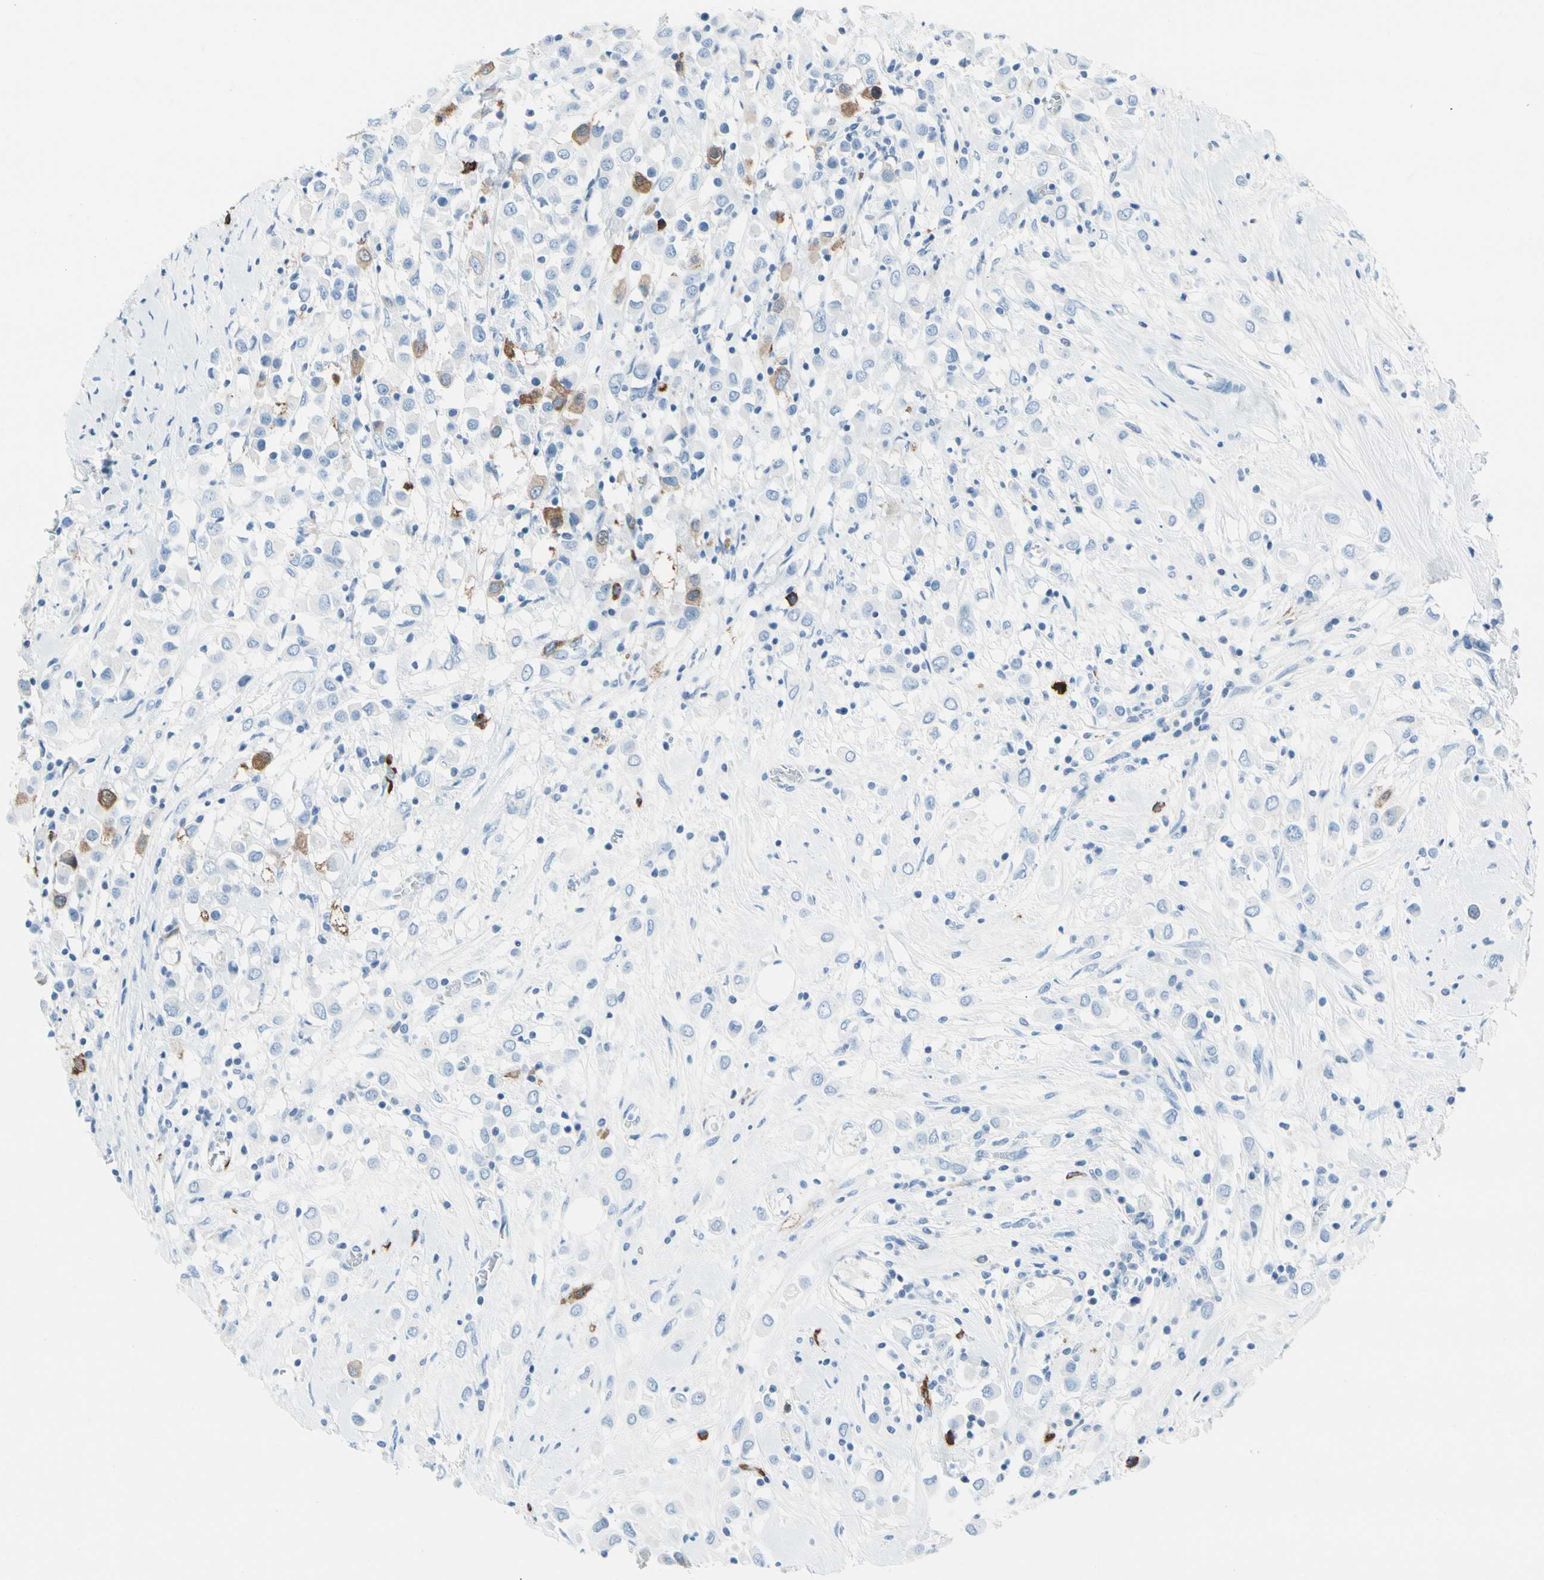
{"staining": {"intensity": "moderate", "quantity": "<25%", "location": "cytoplasmic/membranous"}, "tissue": "breast cancer", "cell_type": "Tumor cells", "image_type": "cancer", "snomed": [{"axis": "morphology", "description": "Duct carcinoma"}, {"axis": "topography", "description": "Breast"}], "caption": "This is an image of IHC staining of intraductal carcinoma (breast), which shows moderate staining in the cytoplasmic/membranous of tumor cells.", "gene": "TACC3", "patient": {"sex": "female", "age": 61}}